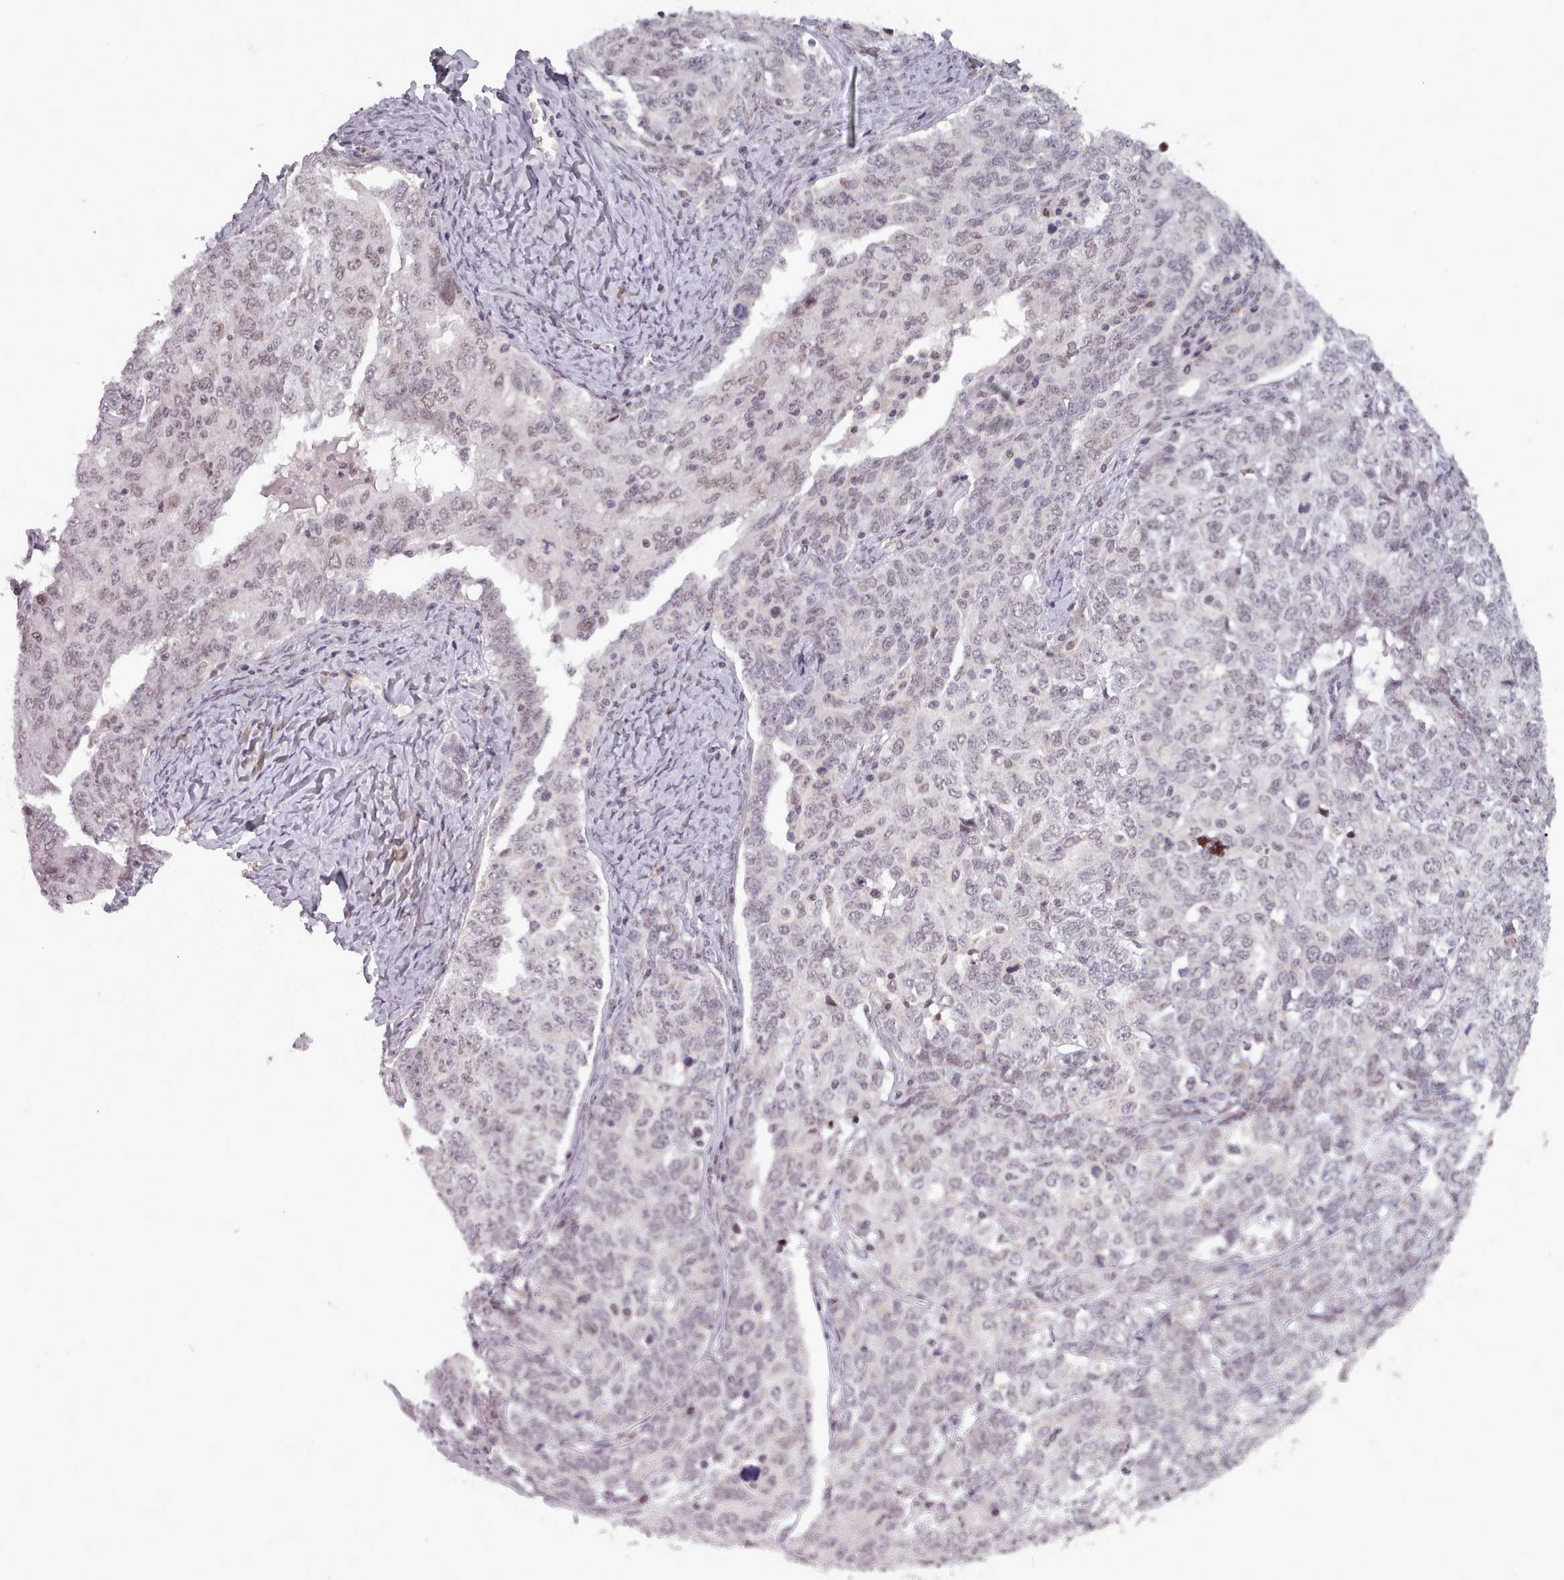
{"staining": {"intensity": "negative", "quantity": "none", "location": "none"}, "tissue": "ovarian cancer", "cell_type": "Tumor cells", "image_type": "cancer", "snomed": [{"axis": "morphology", "description": "Carcinoma, endometroid"}, {"axis": "topography", "description": "Ovary"}], "caption": "Immunohistochemistry image of neoplastic tissue: human ovarian endometroid carcinoma stained with DAB (3,3'-diaminobenzidine) displays no significant protein positivity in tumor cells. (DAB (3,3'-diaminobenzidine) IHC with hematoxylin counter stain).", "gene": "SRSF9", "patient": {"sex": "female", "age": 62}}